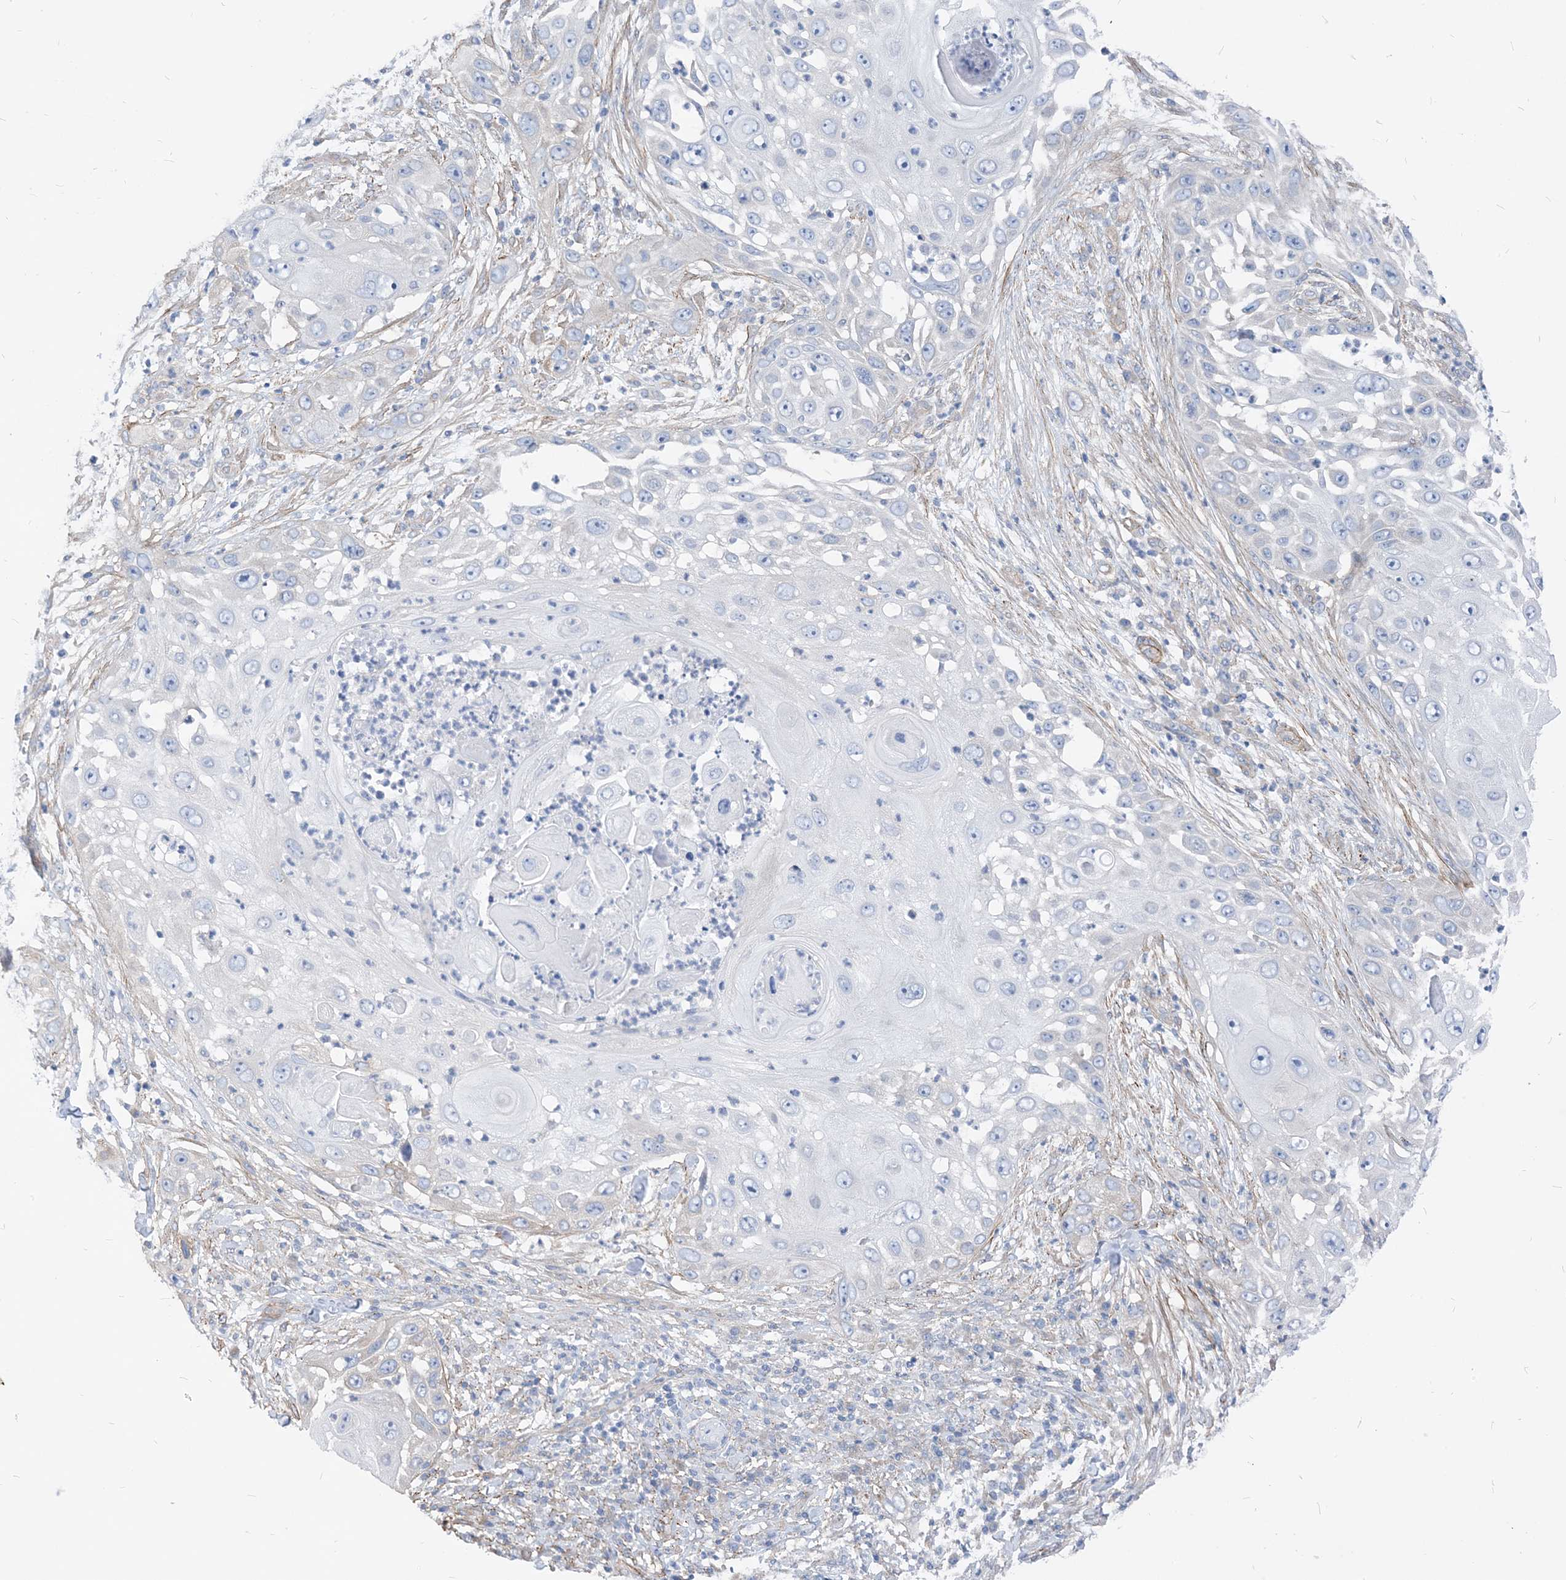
{"staining": {"intensity": "negative", "quantity": "none", "location": "none"}, "tissue": "skin cancer", "cell_type": "Tumor cells", "image_type": "cancer", "snomed": [{"axis": "morphology", "description": "Squamous cell carcinoma, NOS"}, {"axis": "topography", "description": "Skin"}], "caption": "Immunohistochemistry photomicrograph of neoplastic tissue: skin cancer (squamous cell carcinoma) stained with DAB displays no significant protein positivity in tumor cells.", "gene": "PLEKHA3", "patient": {"sex": "female", "age": 44}}